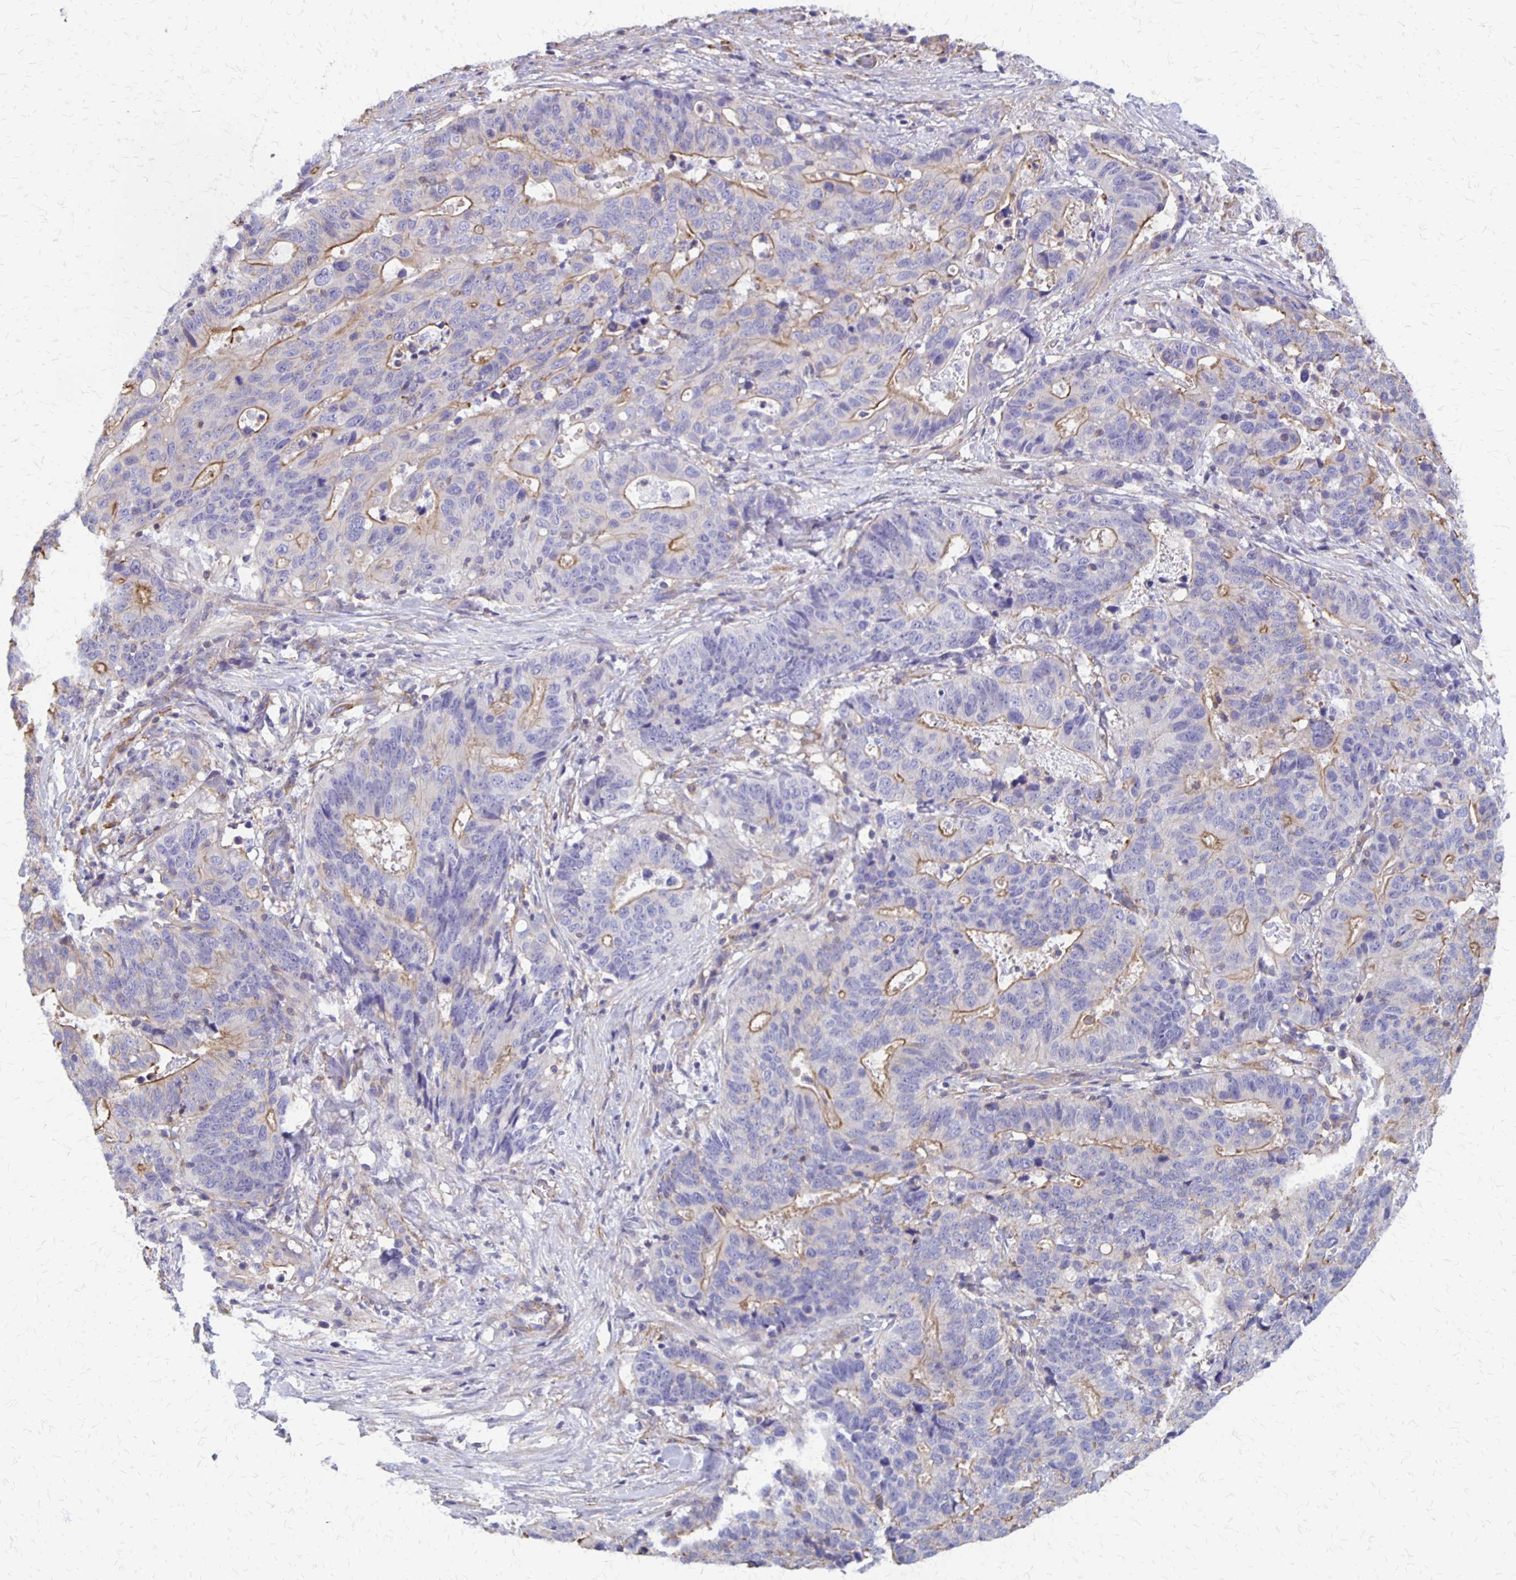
{"staining": {"intensity": "weak", "quantity": "25%-75%", "location": "cytoplasmic/membranous"}, "tissue": "stomach cancer", "cell_type": "Tumor cells", "image_type": "cancer", "snomed": [{"axis": "morphology", "description": "Adenocarcinoma, NOS"}, {"axis": "topography", "description": "Stomach, upper"}], "caption": "The immunohistochemical stain labels weak cytoplasmic/membranous positivity in tumor cells of stomach adenocarcinoma tissue.", "gene": "SEPTIN5", "patient": {"sex": "female", "age": 67}}